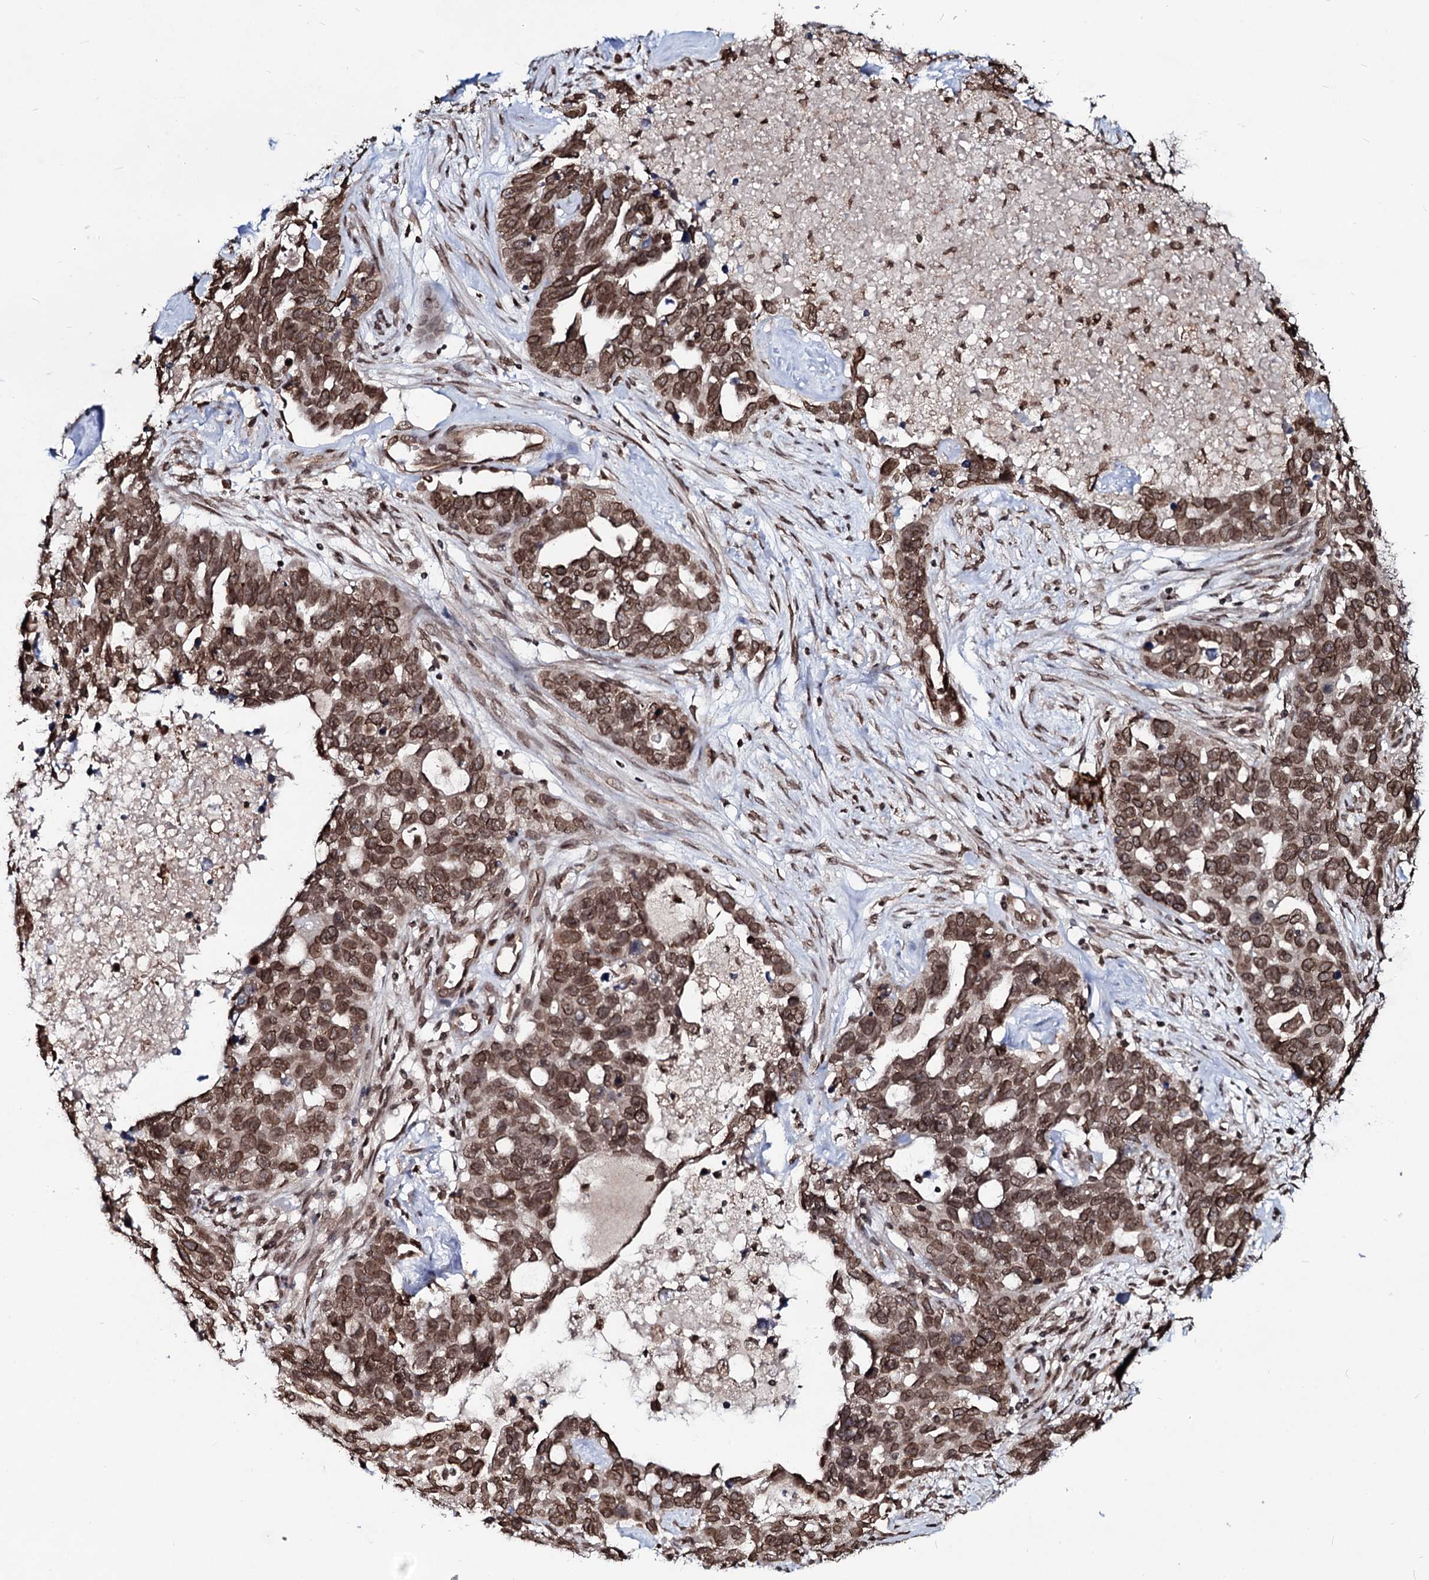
{"staining": {"intensity": "moderate", "quantity": ">75%", "location": "cytoplasmic/membranous,nuclear"}, "tissue": "ovarian cancer", "cell_type": "Tumor cells", "image_type": "cancer", "snomed": [{"axis": "morphology", "description": "Cystadenocarcinoma, serous, NOS"}, {"axis": "topography", "description": "Ovary"}], "caption": "An image of serous cystadenocarcinoma (ovarian) stained for a protein shows moderate cytoplasmic/membranous and nuclear brown staining in tumor cells. Using DAB (brown) and hematoxylin (blue) stains, captured at high magnification using brightfield microscopy.", "gene": "RNF6", "patient": {"sex": "female", "age": 54}}